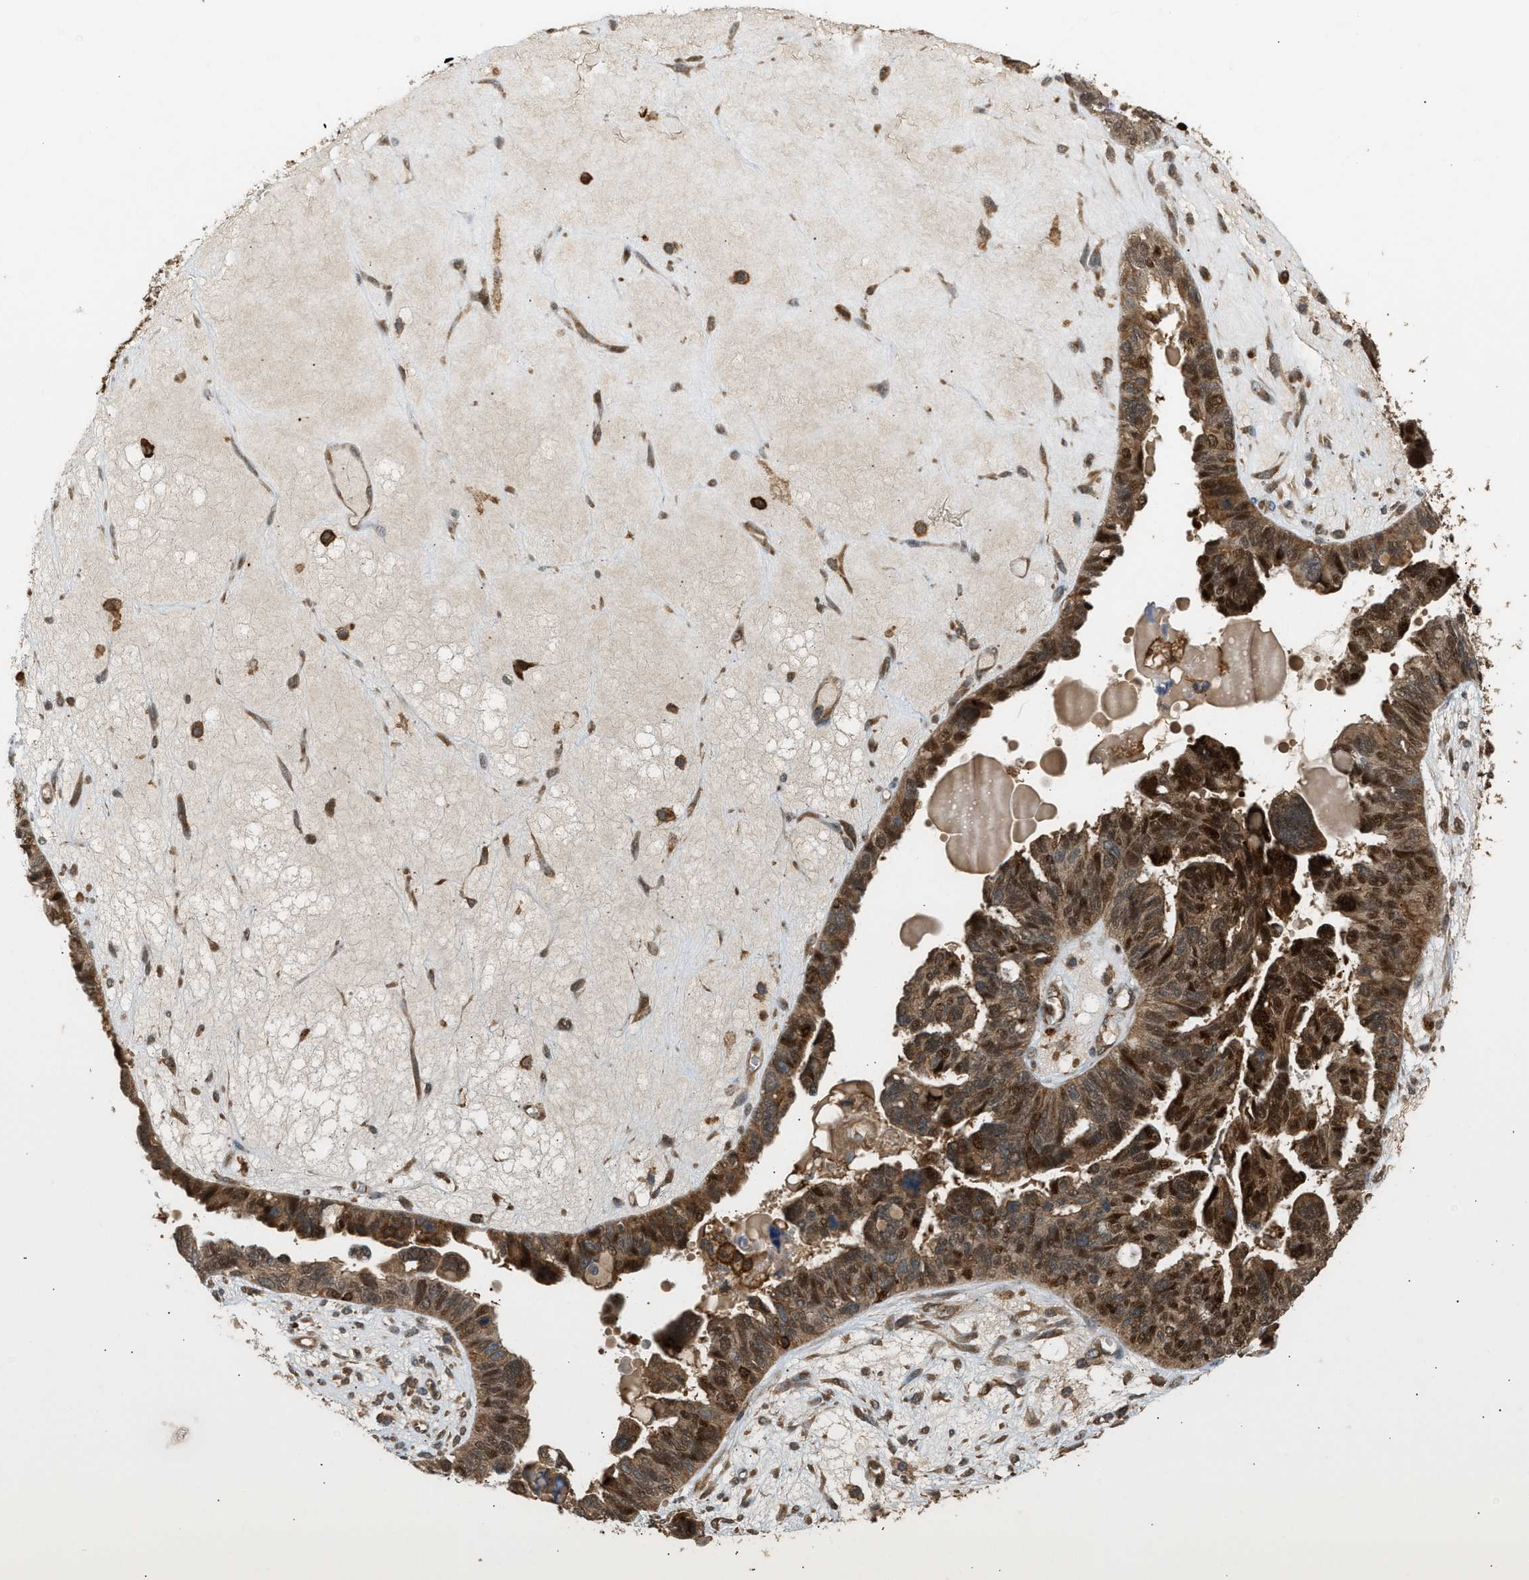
{"staining": {"intensity": "strong", "quantity": ">75%", "location": "cytoplasmic/membranous,nuclear"}, "tissue": "ovarian cancer", "cell_type": "Tumor cells", "image_type": "cancer", "snomed": [{"axis": "morphology", "description": "Cystadenocarcinoma, serous, NOS"}, {"axis": "topography", "description": "Ovary"}], "caption": "The image reveals immunohistochemical staining of ovarian cancer (serous cystadenocarcinoma). There is strong cytoplasmic/membranous and nuclear staining is seen in about >75% of tumor cells.", "gene": "GOPC", "patient": {"sex": "female", "age": 79}}